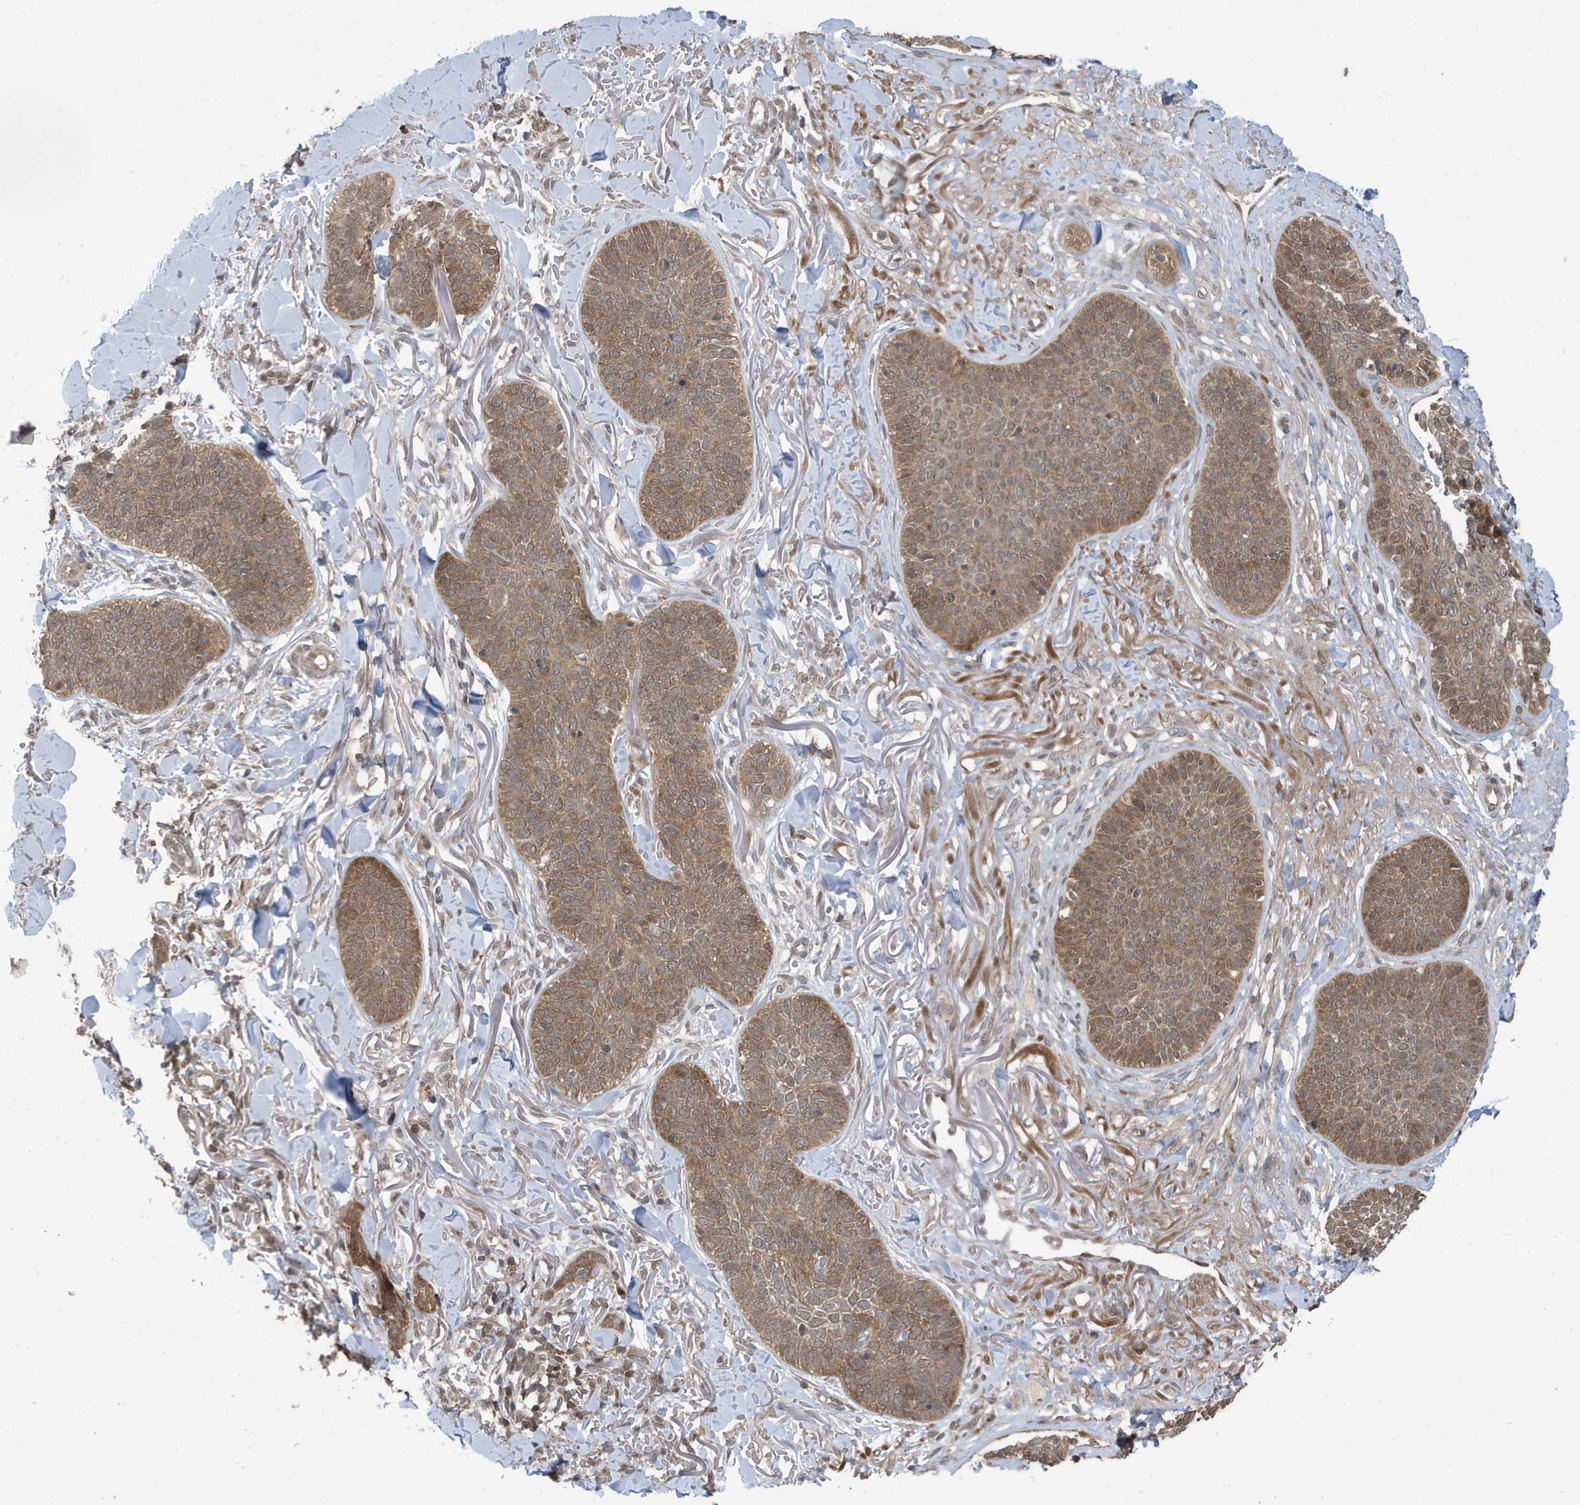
{"staining": {"intensity": "moderate", "quantity": ">75%", "location": "cytoplasmic/membranous"}, "tissue": "skin cancer", "cell_type": "Tumor cells", "image_type": "cancer", "snomed": [{"axis": "morphology", "description": "Basal cell carcinoma"}, {"axis": "topography", "description": "Skin"}], "caption": "Tumor cells show medium levels of moderate cytoplasmic/membranous positivity in approximately >75% of cells in human skin cancer (basal cell carcinoma).", "gene": "UBQLN1", "patient": {"sex": "male", "age": 85}}